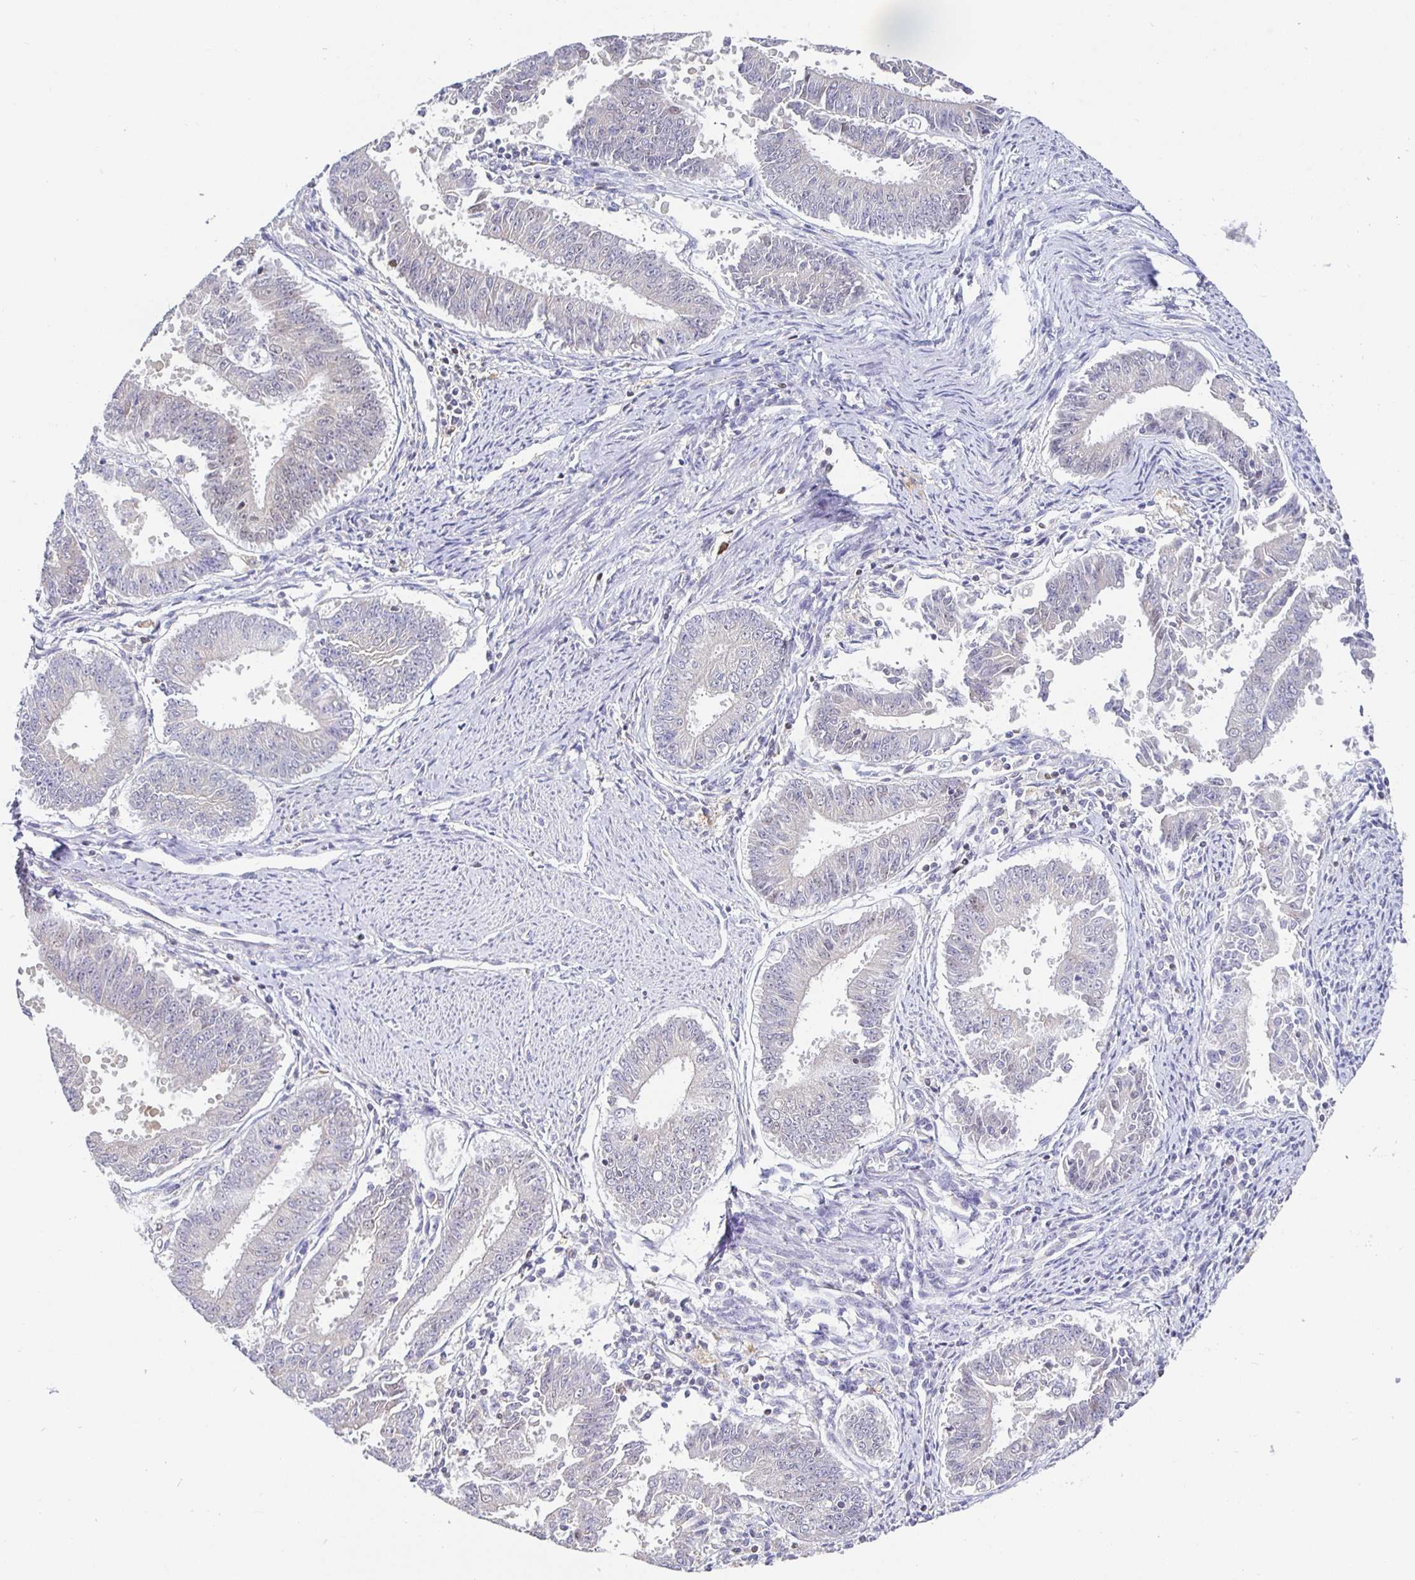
{"staining": {"intensity": "negative", "quantity": "none", "location": "none"}, "tissue": "endometrial cancer", "cell_type": "Tumor cells", "image_type": "cancer", "snomed": [{"axis": "morphology", "description": "Adenocarcinoma, NOS"}, {"axis": "topography", "description": "Endometrium"}], "caption": "The IHC micrograph has no significant positivity in tumor cells of endometrial adenocarcinoma tissue. (DAB immunohistochemistry (IHC) visualized using brightfield microscopy, high magnification).", "gene": "SATB1", "patient": {"sex": "female", "age": 73}}